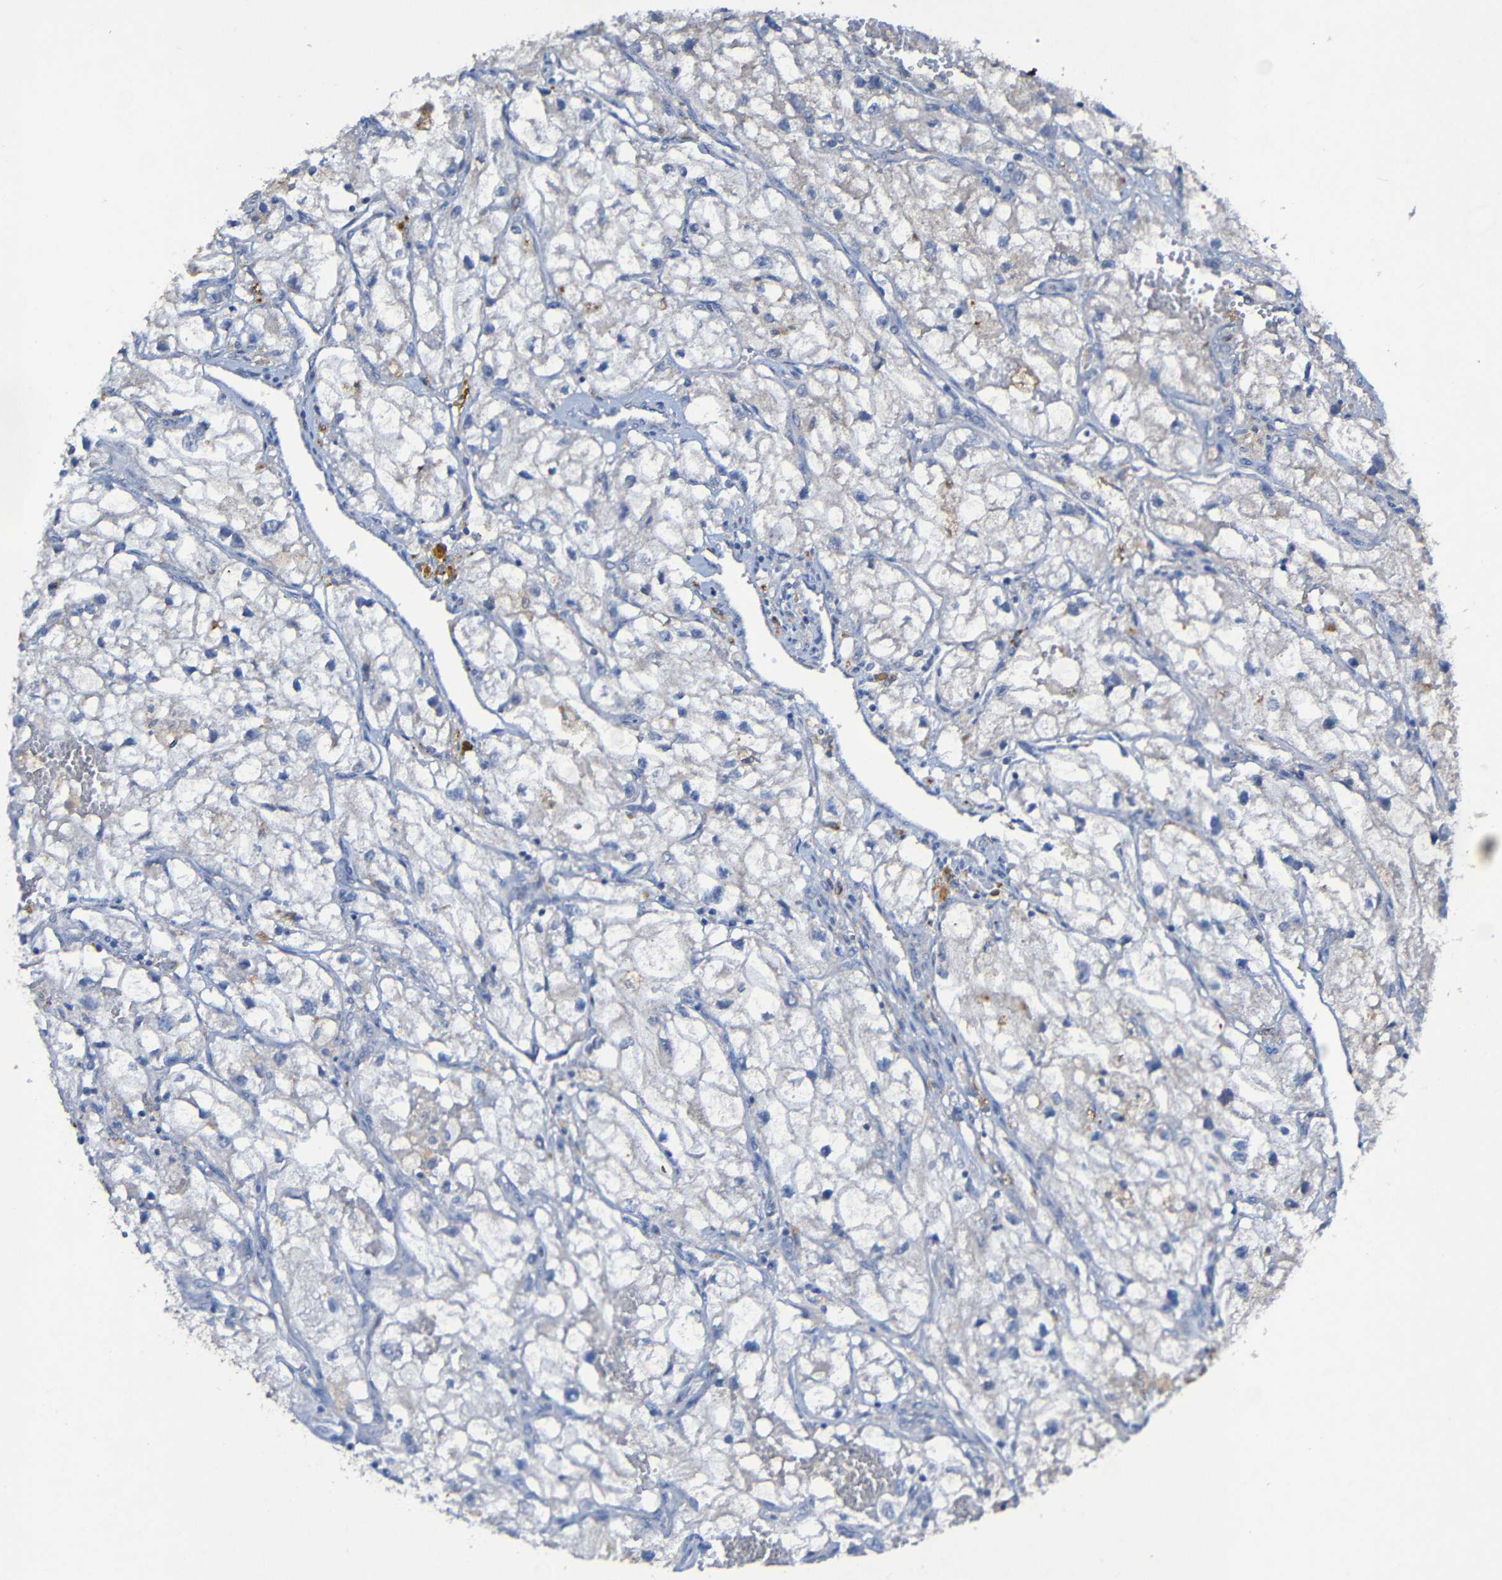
{"staining": {"intensity": "negative", "quantity": "none", "location": "none"}, "tissue": "renal cancer", "cell_type": "Tumor cells", "image_type": "cancer", "snomed": [{"axis": "morphology", "description": "Adenocarcinoma, NOS"}, {"axis": "topography", "description": "Kidney"}], "caption": "Protein analysis of adenocarcinoma (renal) exhibits no significant staining in tumor cells.", "gene": "LRRC70", "patient": {"sex": "female", "age": 70}}